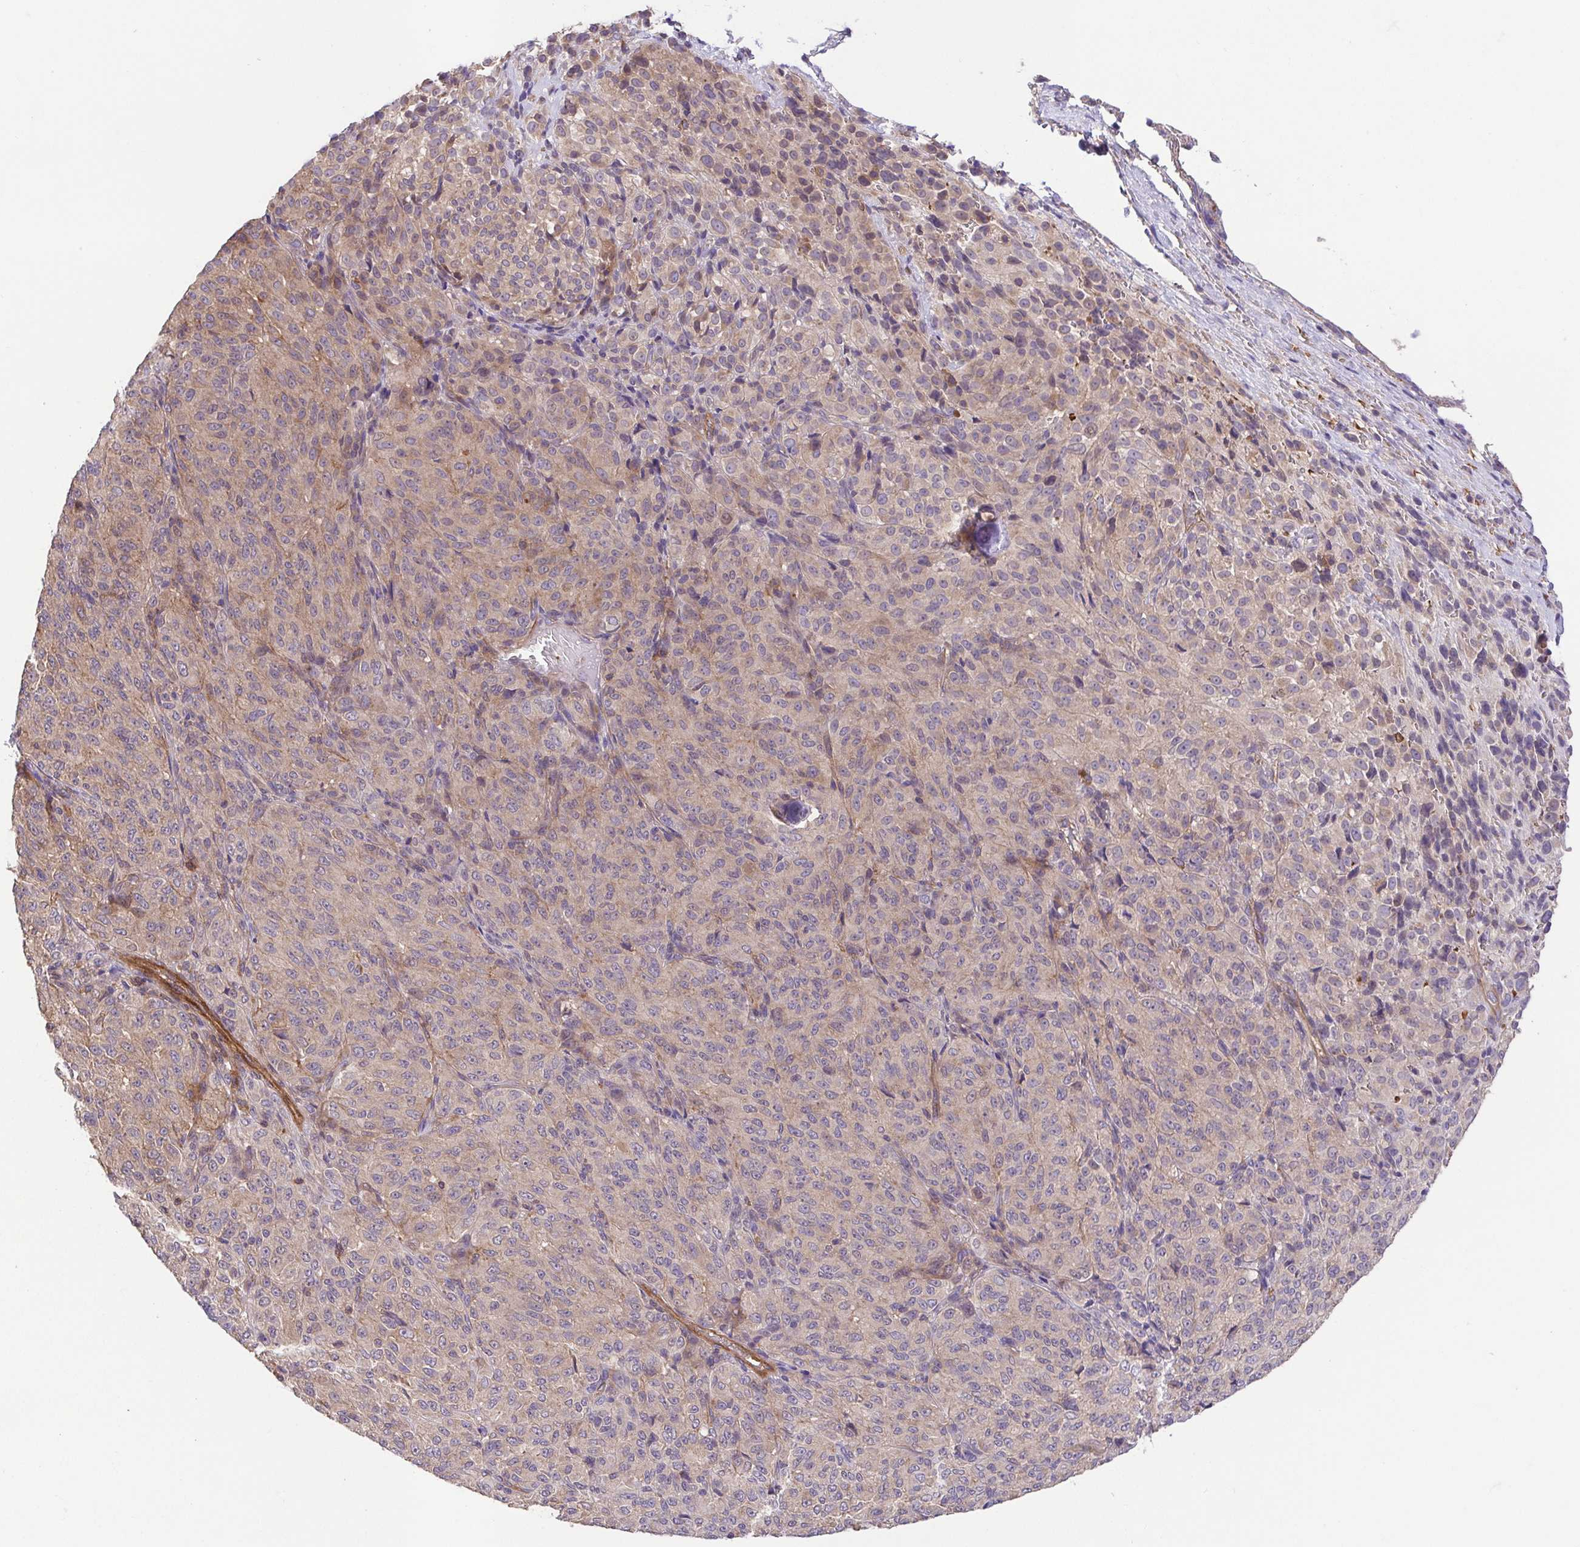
{"staining": {"intensity": "negative", "quantity": "none", "location": "none"}, "tissue": "melanoma", "cell_type": "Tumor cells", "image_type": "cancer", "snomed": [{"axis": "morphology", "description": "Malignant melanoma, Metastatic site"}, {"axis": "topography", "description": "Brain"}], "caption": "Immunohistochemical staining of human malignant melanoma (metastatic site) displays no significant staining in tumor cells.", "gene": "IDE", "patient": {"sex": "female", "age": 56}}